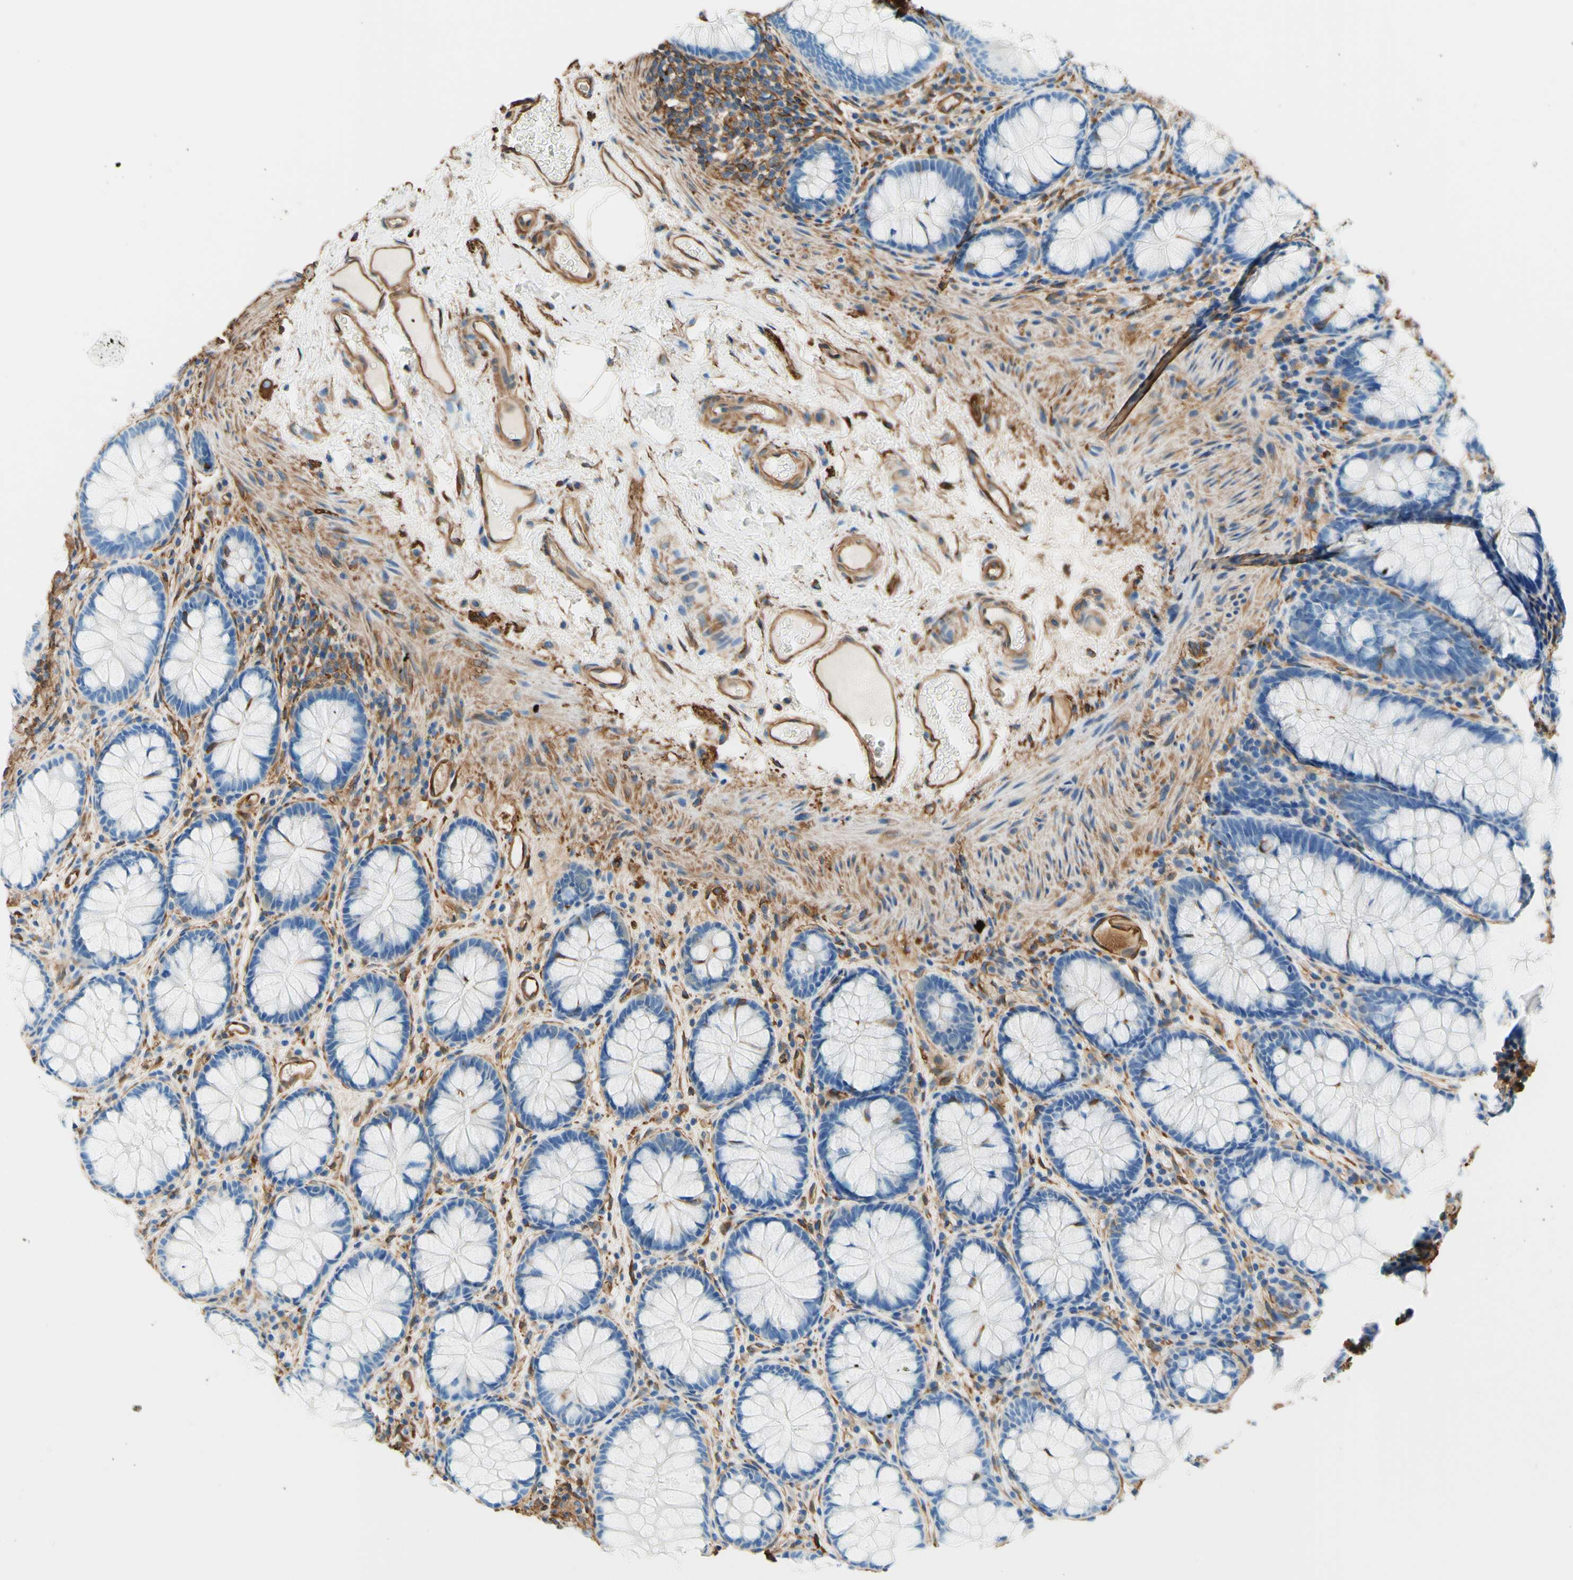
{"staining": {"intensity": "moderate", "quantity": ">75%", "location": "cytoplasmic/membranous"}, "tissue": "colon", "cell_type": "Endothelial cells", "image_type": "normal", "snomed": [{"axis": "morphology", "description": "Normal tissue, NOS"}, {"axis": "topography", "description": "Colon"}], "caption": "The micrograph shows staining of benign colon, revealing moderate cytoplasmic/membranous protein staining (brown color) within endothelial cells.", "gene": "DPYSL3", "patient": {"sex": "female", "age": 55}}